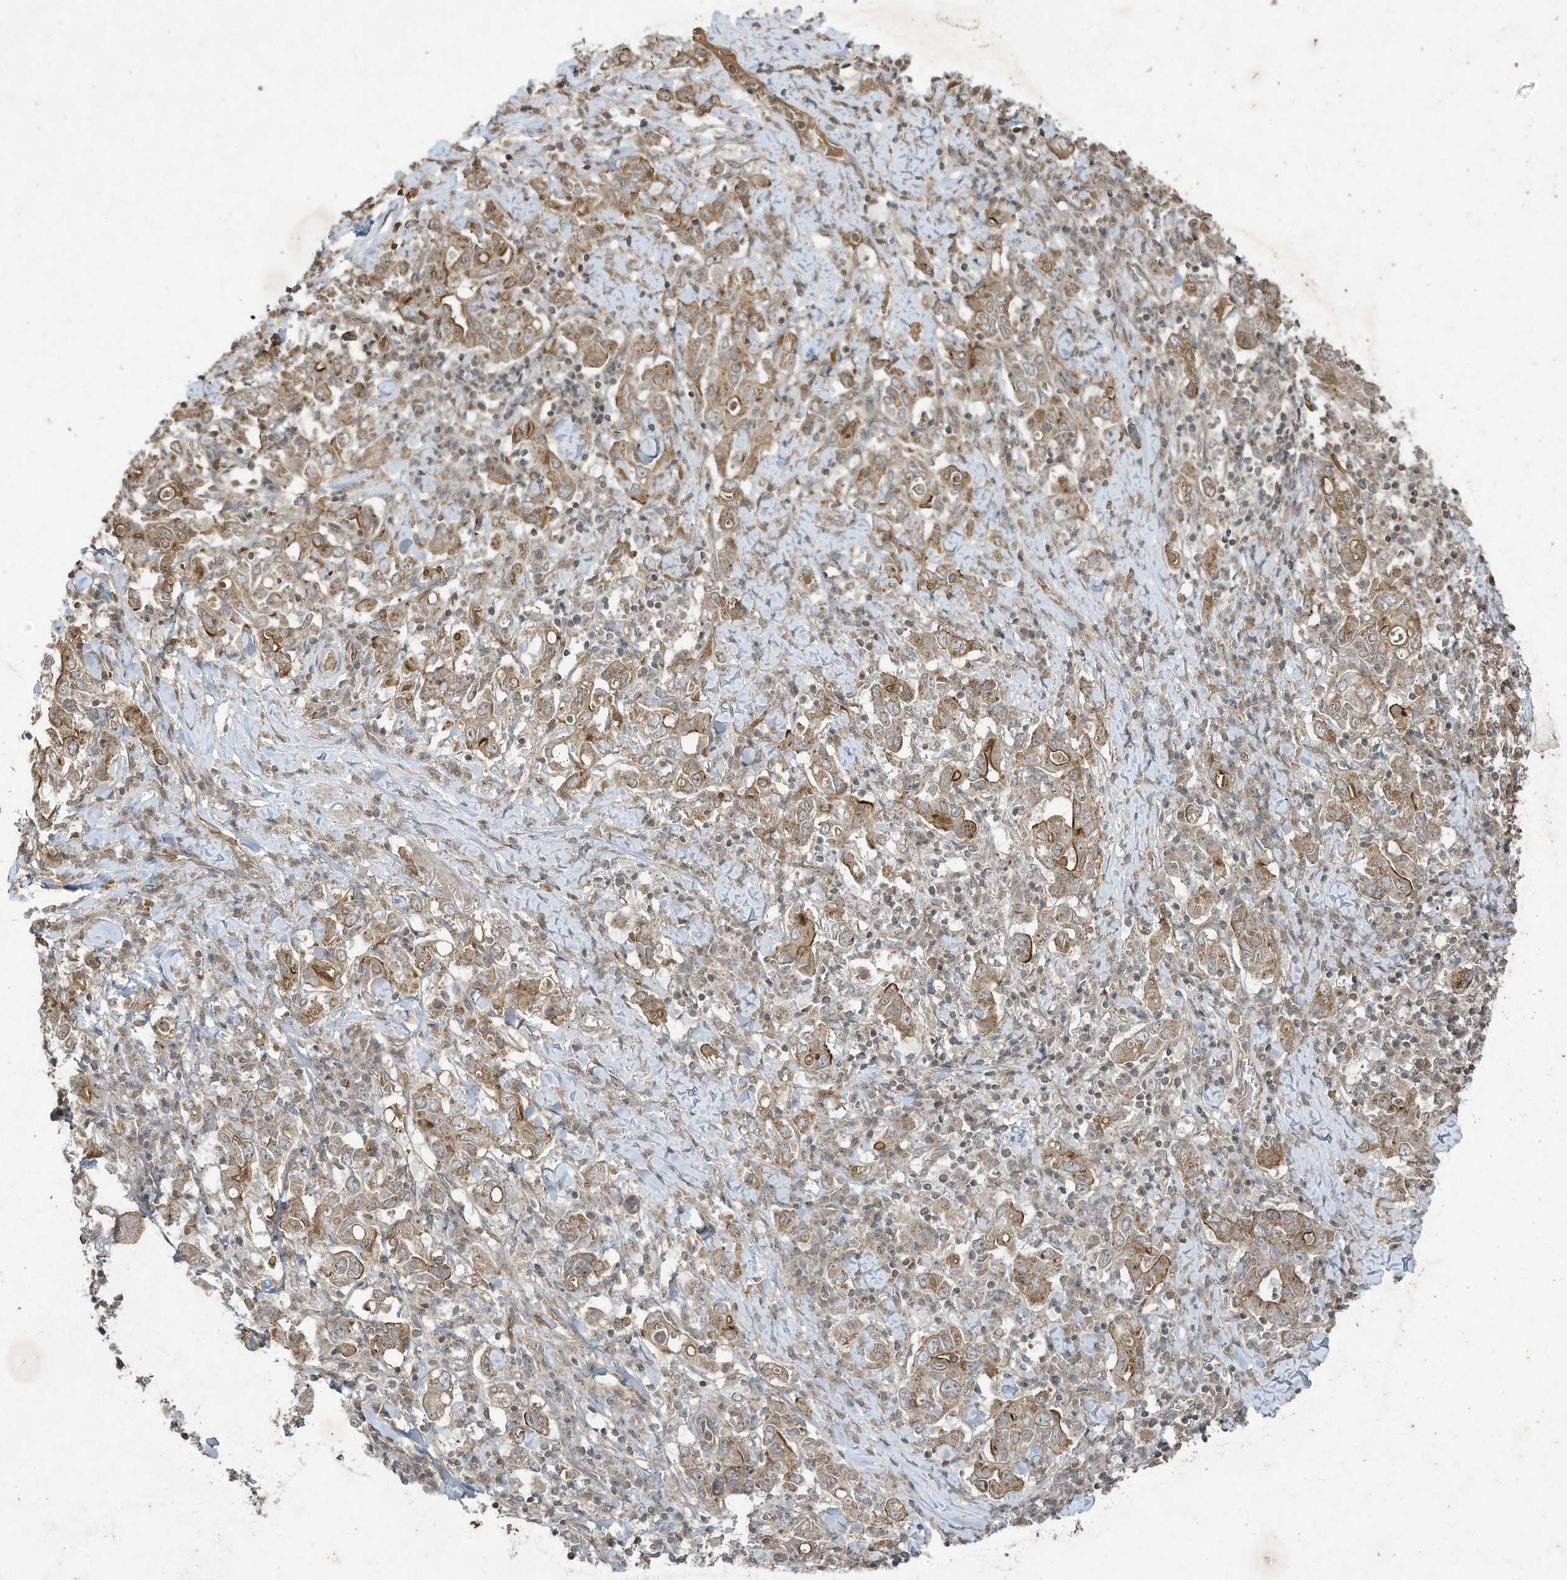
{"staining": {"intensity": "moderate", "quantity": ">75%", "location": "cytoplasmic/membranous"}, "tissue": "stomach cancer", "cell_type": "Tumor cells", "image_type": "cancer", "snomed": [{"axis": "morphology", "description": "Adenocarcinoma, NOS"}, {"axis": "topography", "description": "Stomach, upper"}], "caption": "Protein staining reveals moderate cytoplasmic/membranous positivity in about >75% of tumor cells in adenocarcinoma (stomach).", "gene": "MATN2", "patient": {"sex": "male", "age": 62}}